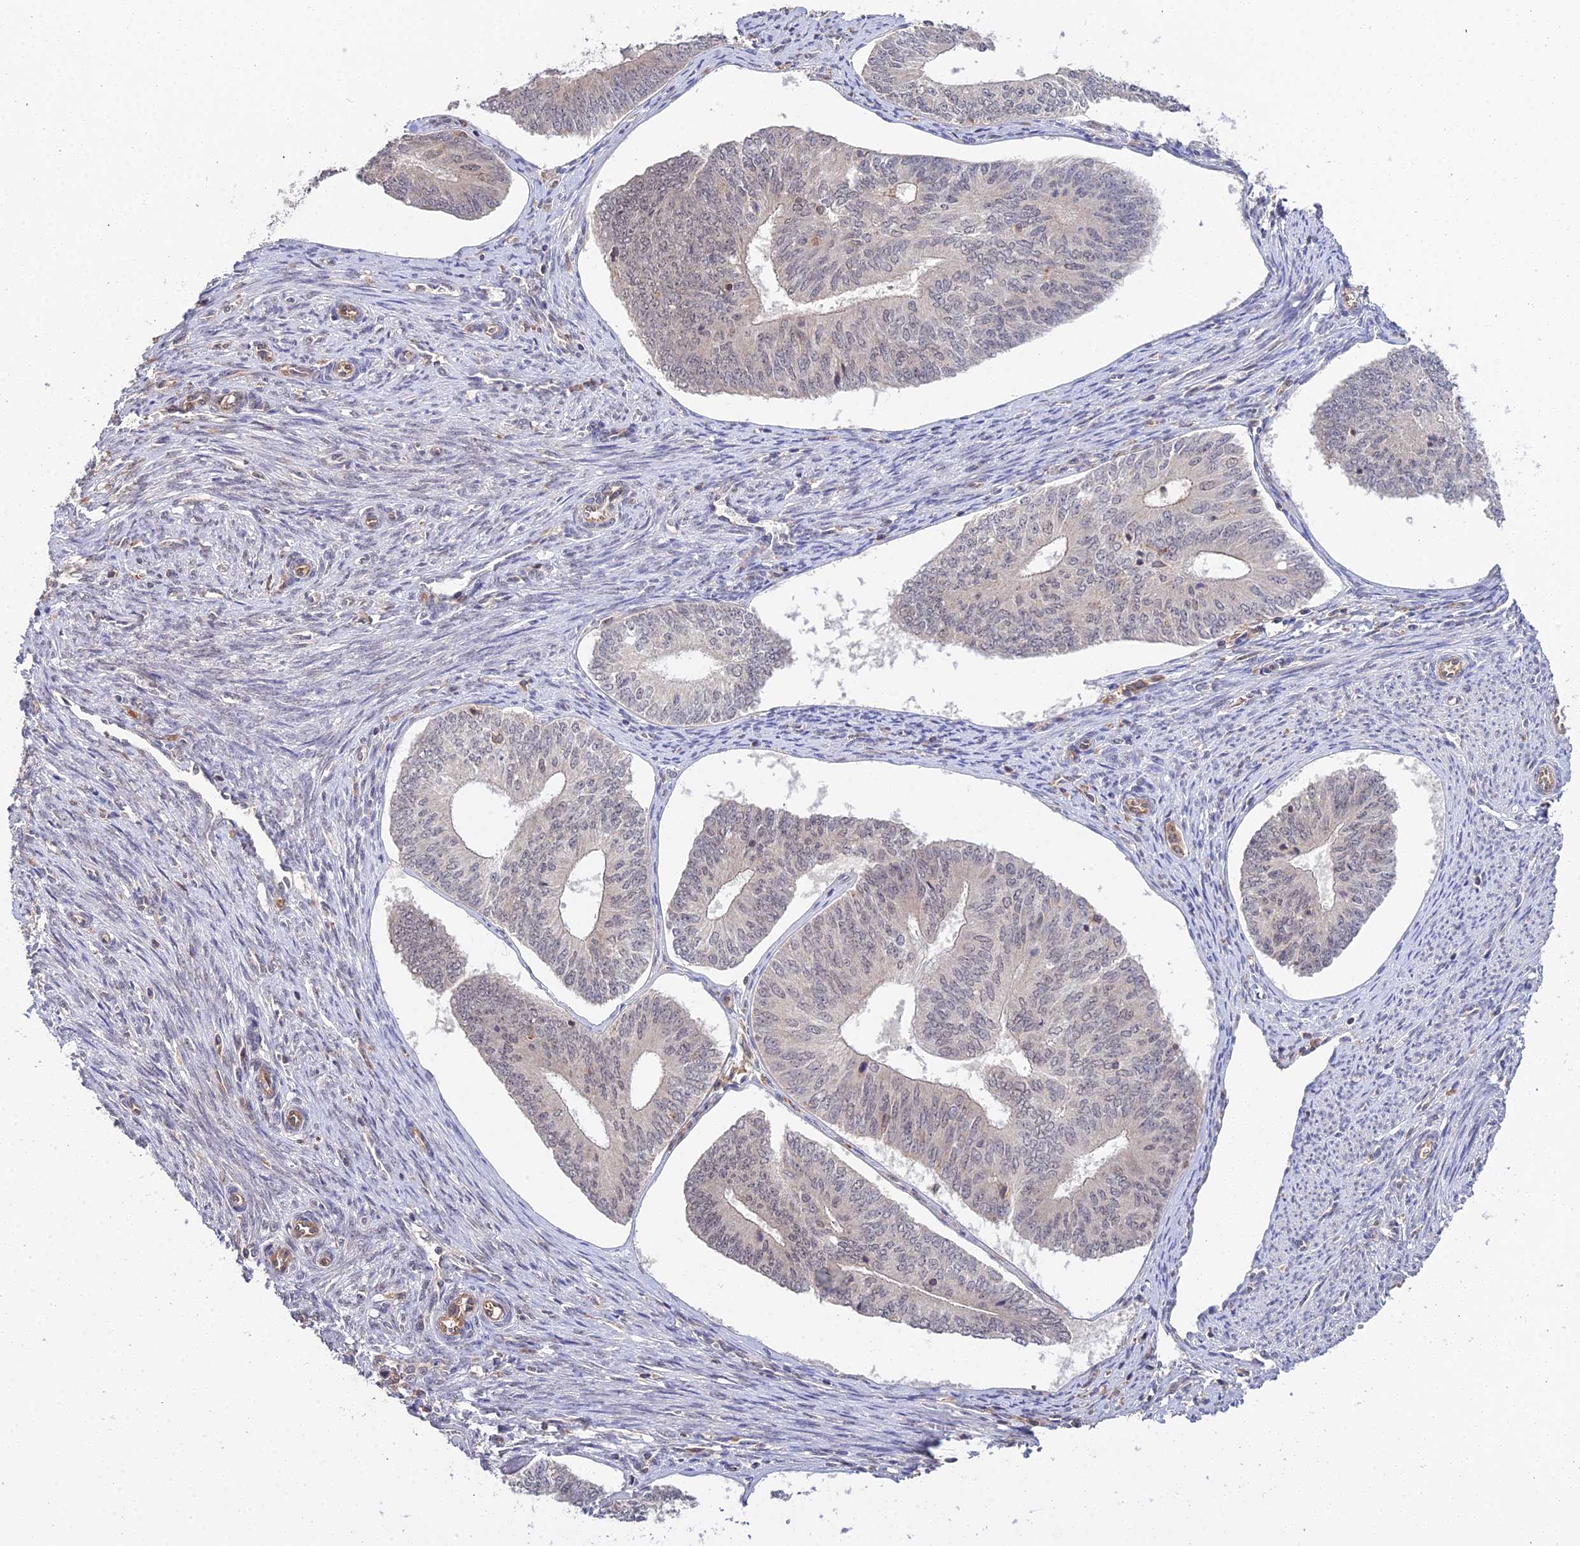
{"staining": {"intensity": "weak", "quantity": "<25%", "location": "nuclear"}, "tissue": "endometrial cancer", "cell_type": "Tumor cells", "image_type": "cancer", "snomed": [{"axis": "morphology", "description": "Adenocarcinoma, NOS"}, {"axis": "topography", "description": "Endometrium"}], "caption": "Human endometrial cancer stained for a protein using IHC shows no expression in tumor cells.", "gene": "TPRX1", "patient": {"sex": "female", "age": 68}}